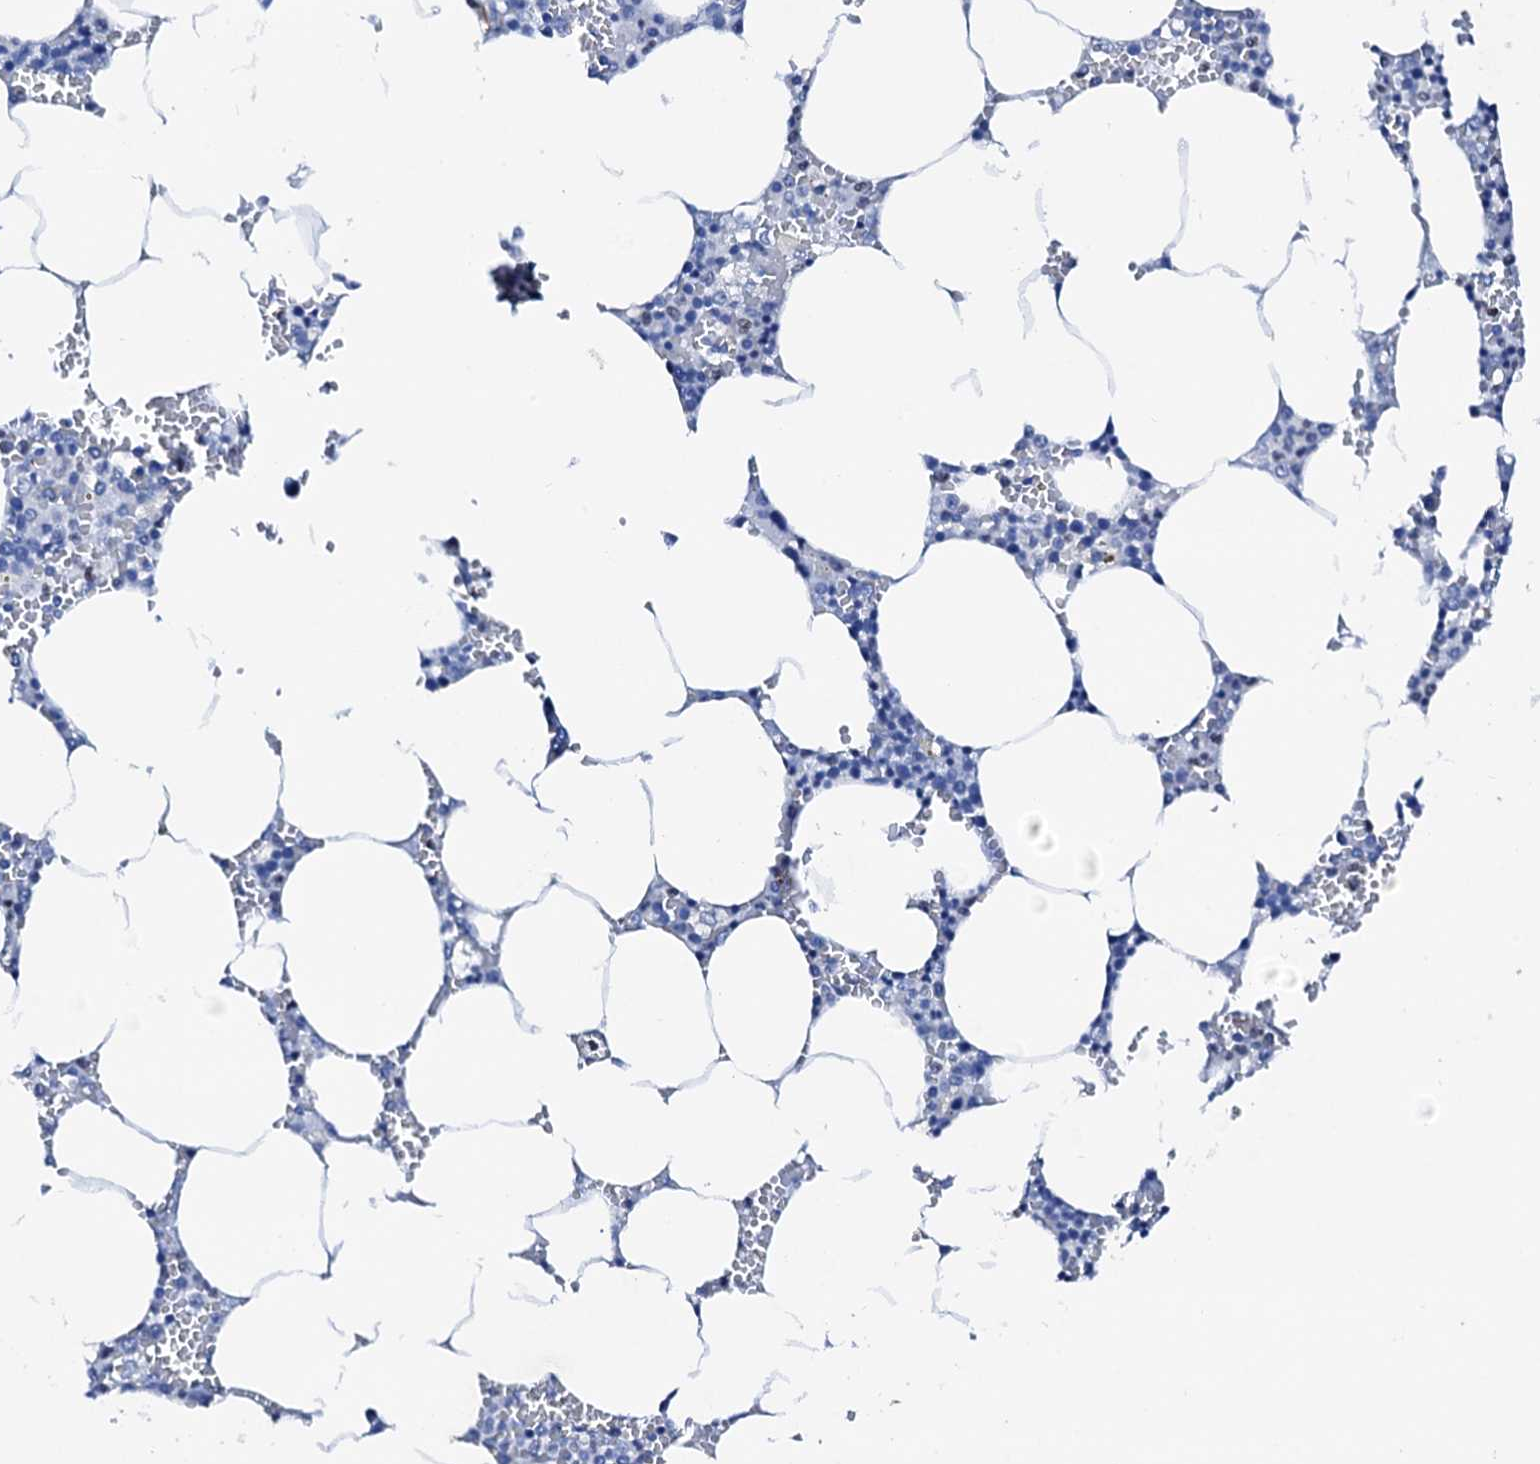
{"staining": {"intensity": "negative", "quantity": "none", "location": "none"}, "tissue": "bone marrow", "cell_type": "Hematopoietic cells", "image_type": "normal", "snomed": [{"axis": "morphology", "description": "Normal tissue, NOS"}, {"axis": "topography", "description": "Bone marrow"}], "caption": "Immunohistochemical staining of normal bone marrow displays no significant staining in hematopoietic cells. (IHC, brightfield microscopy, high magnification).", "gene": "NRIP2", "patient": {"sex": "male", "age": 70}}